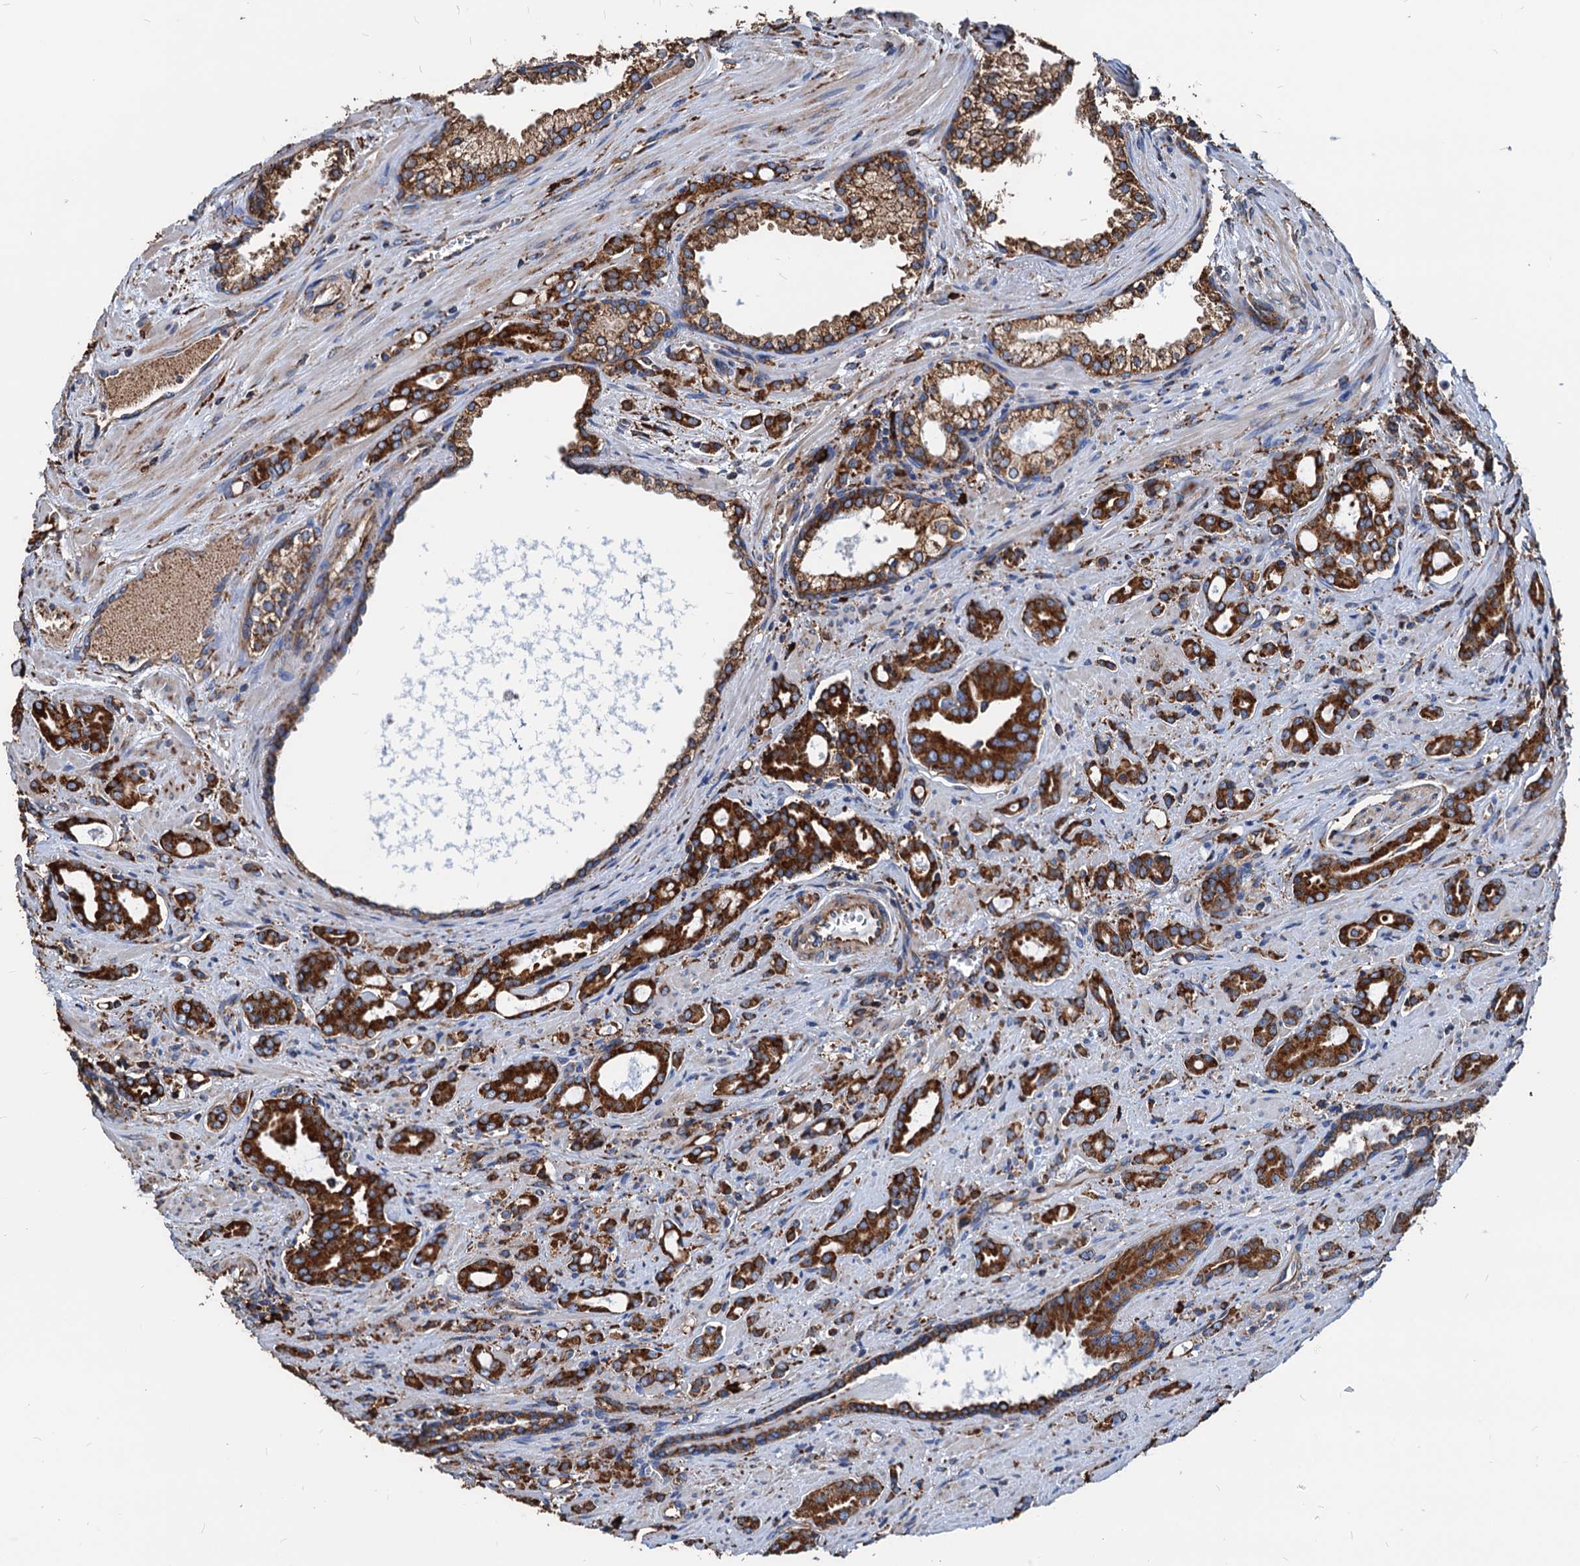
{"staining": {"intensity": "strong", "quantity": ">75%", "location": "cytoplasmic/membranous"}, "tissue": "prostate cancer", "cell_type": "Tumor cells", "image_type": "cancer", "snomed": [{"axis": "morphology", "description": "Adenocarcinoma, High grade"}, {"axis": "topography", "description": "Prostate"}], "caption": "DAB immunohistochemical staining of high-grade adenocarcinoma (prostate) demonstrates strong cytoplasmic/membranous protein positivity in approximately >75% of tumor cells. The staining is performed using DAB (3,3'-diaminobenzidine) brown chromogen to label protein expression. The nuclei are counter-stained blue using hematoxylin.", "gene": "HSPA5", "patient": {"sex": "male", "age": 72}}